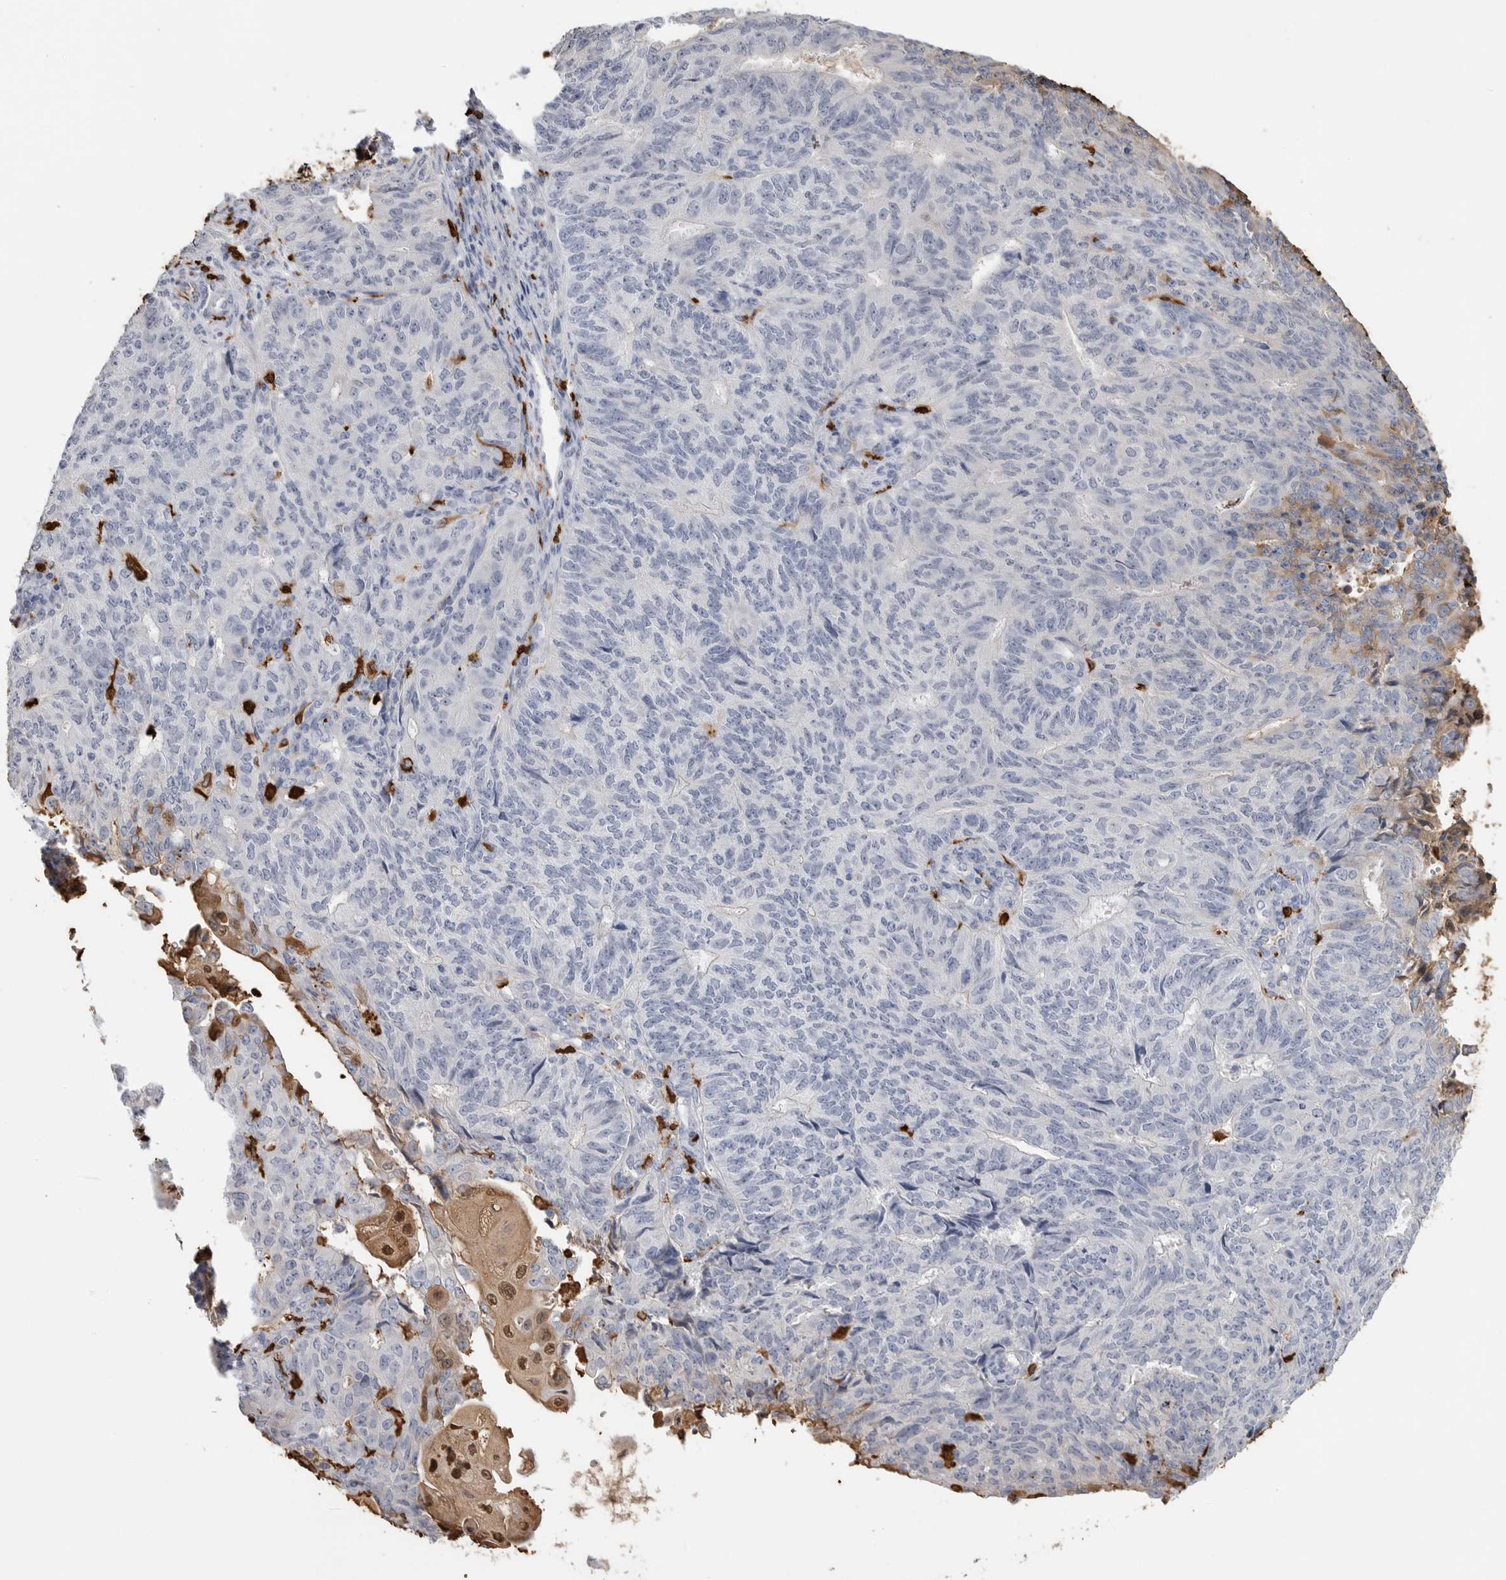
{"staining": {"intensity": "negative", "quantity": "none", "location": "none"}, "tissue": "endometrial cancer", "cell_type": "Tumor cells", "image_type": "cancer", "snomed": [{"axis": "morphology", "description": "Adenocarcinoma, NOS"}, {"axis": "topography", "description": "Endometrium"}], "caption": "This is a histopathology image of IHC staining of endometrial cancer (adenocarcinoma), which shows no staining in tumor cells.", "gene": "CYB561D1", "patient": {"sex": "female", "age": 32}}